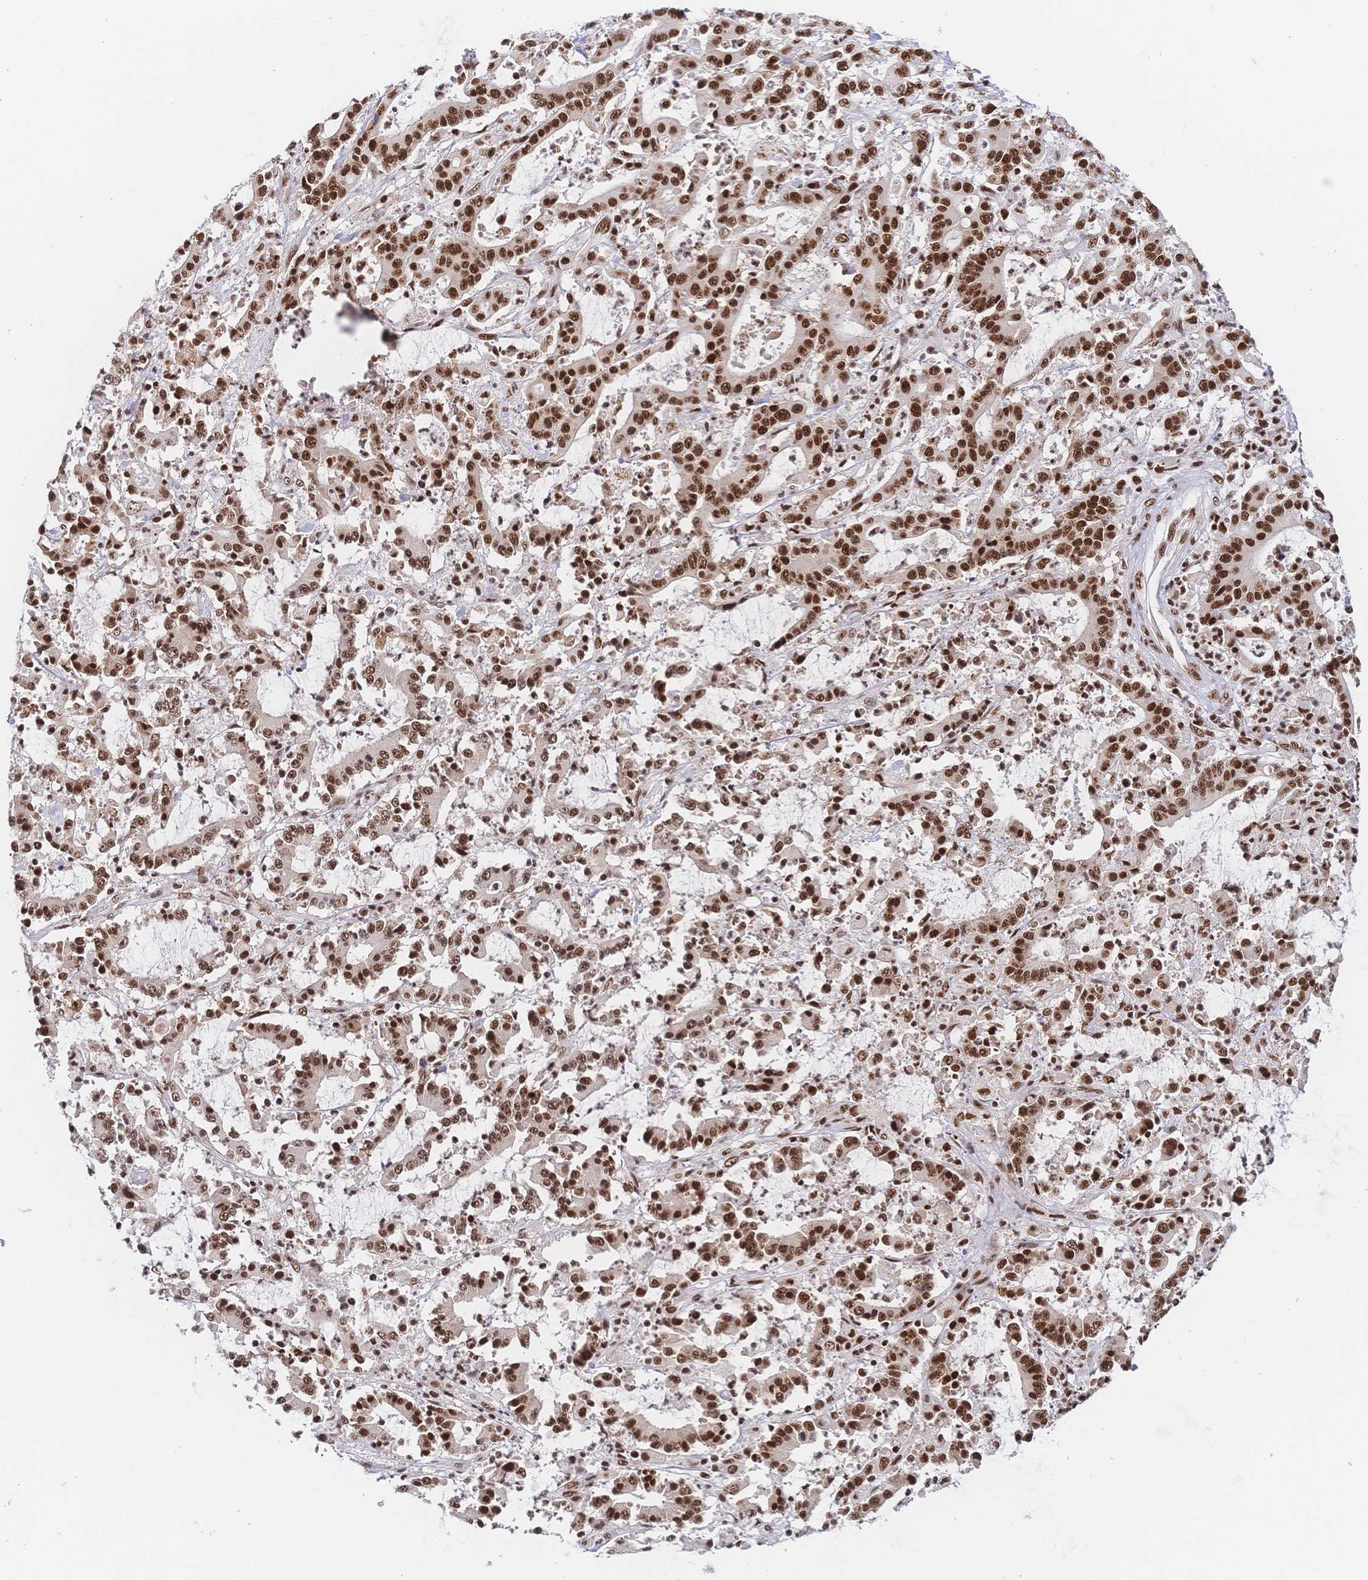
{"staining": {"intensity": "strong", "quantity": ">75%", "location": "nuclear"}, "tissue": "stomach cancer", "cell_type": "Tumor cells", "image_type": "cancer", "snomed": [{"axis": "morphology", "description": "Adenocarcinoma, NOS"}, {"axis": "topography", "description": "Stomach, upper"}], "caption": "IHC histopathology image of human stomach cancer (adenocarcinoma) stained for a protein (brown), which reveals high levels of strong nuclear expression in about >75% of tumor cells.", "gene": "SRSF1", "patient": {"sex": "male", "age": 68}}